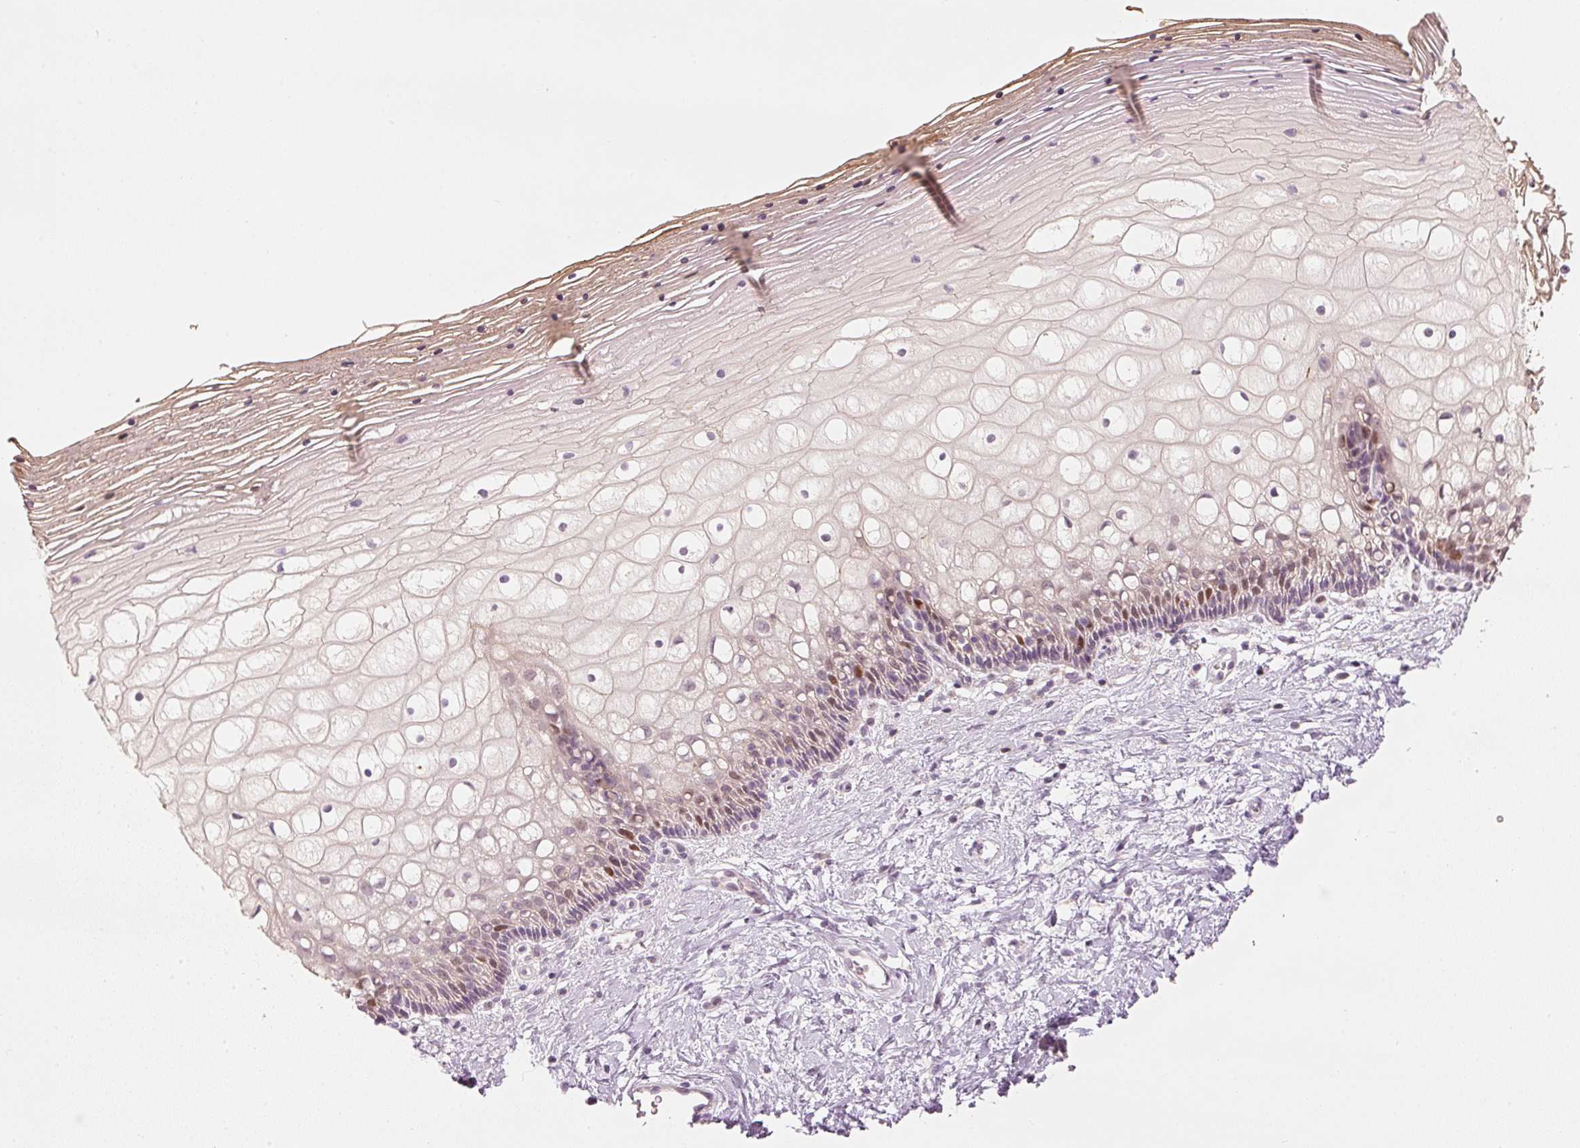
{"staining": {"intensity": "negative", "quantity": "none", "location": "none"}, "tissue": "cervix", "cell_type": "Glandular cells", "image_type": "normal", "snomed": [{"axis": "morphology", "description": "Normal tissue, NOS"}, {"axis": "topography", "description": "Cervix"}], "caption": "An immunohistochemistry histopathology image of unremarkable cervix is shown. There is no staining in glandular cells of cervix. (DAB immunohistochemistry with hematoxylin counter stain).", "gene": "TREX2", "patient": {"sex": "female", "age": 36}}